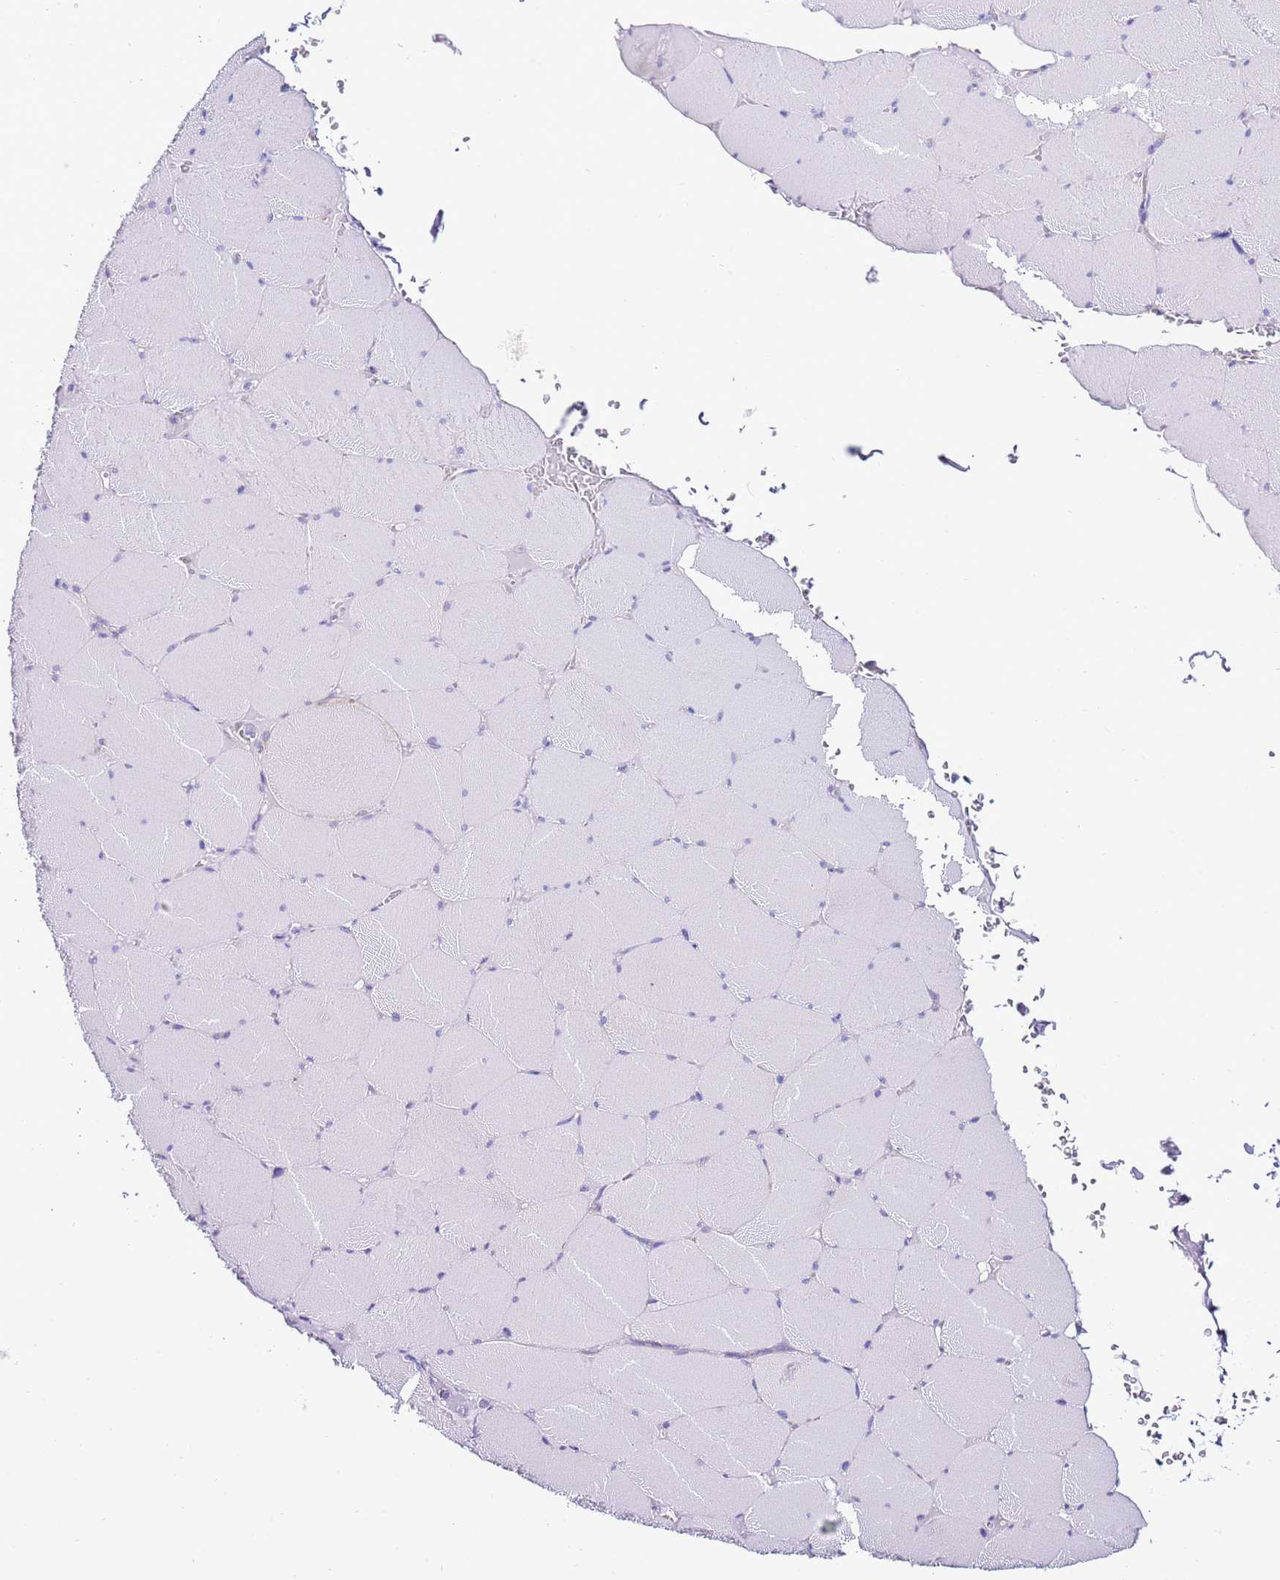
{"staining": {"intensity": "negative", "quantity": "none", "location": "none"}, "tissue": "skeletal muscle", "cell_type": "Myocytes", "image_type": "normal", "snomed": [{"axis": "morphology", "description": "Normal tissue, NOS"}, {"axis": "topography", "description": "Skeletal muscle"}, {"axis": "topography", "description": "Head-Neck"}], "caption": "The photomicrograph displays no significant expression in myocytes of skeletal muscle. The staining is performed using DAB brown chromogen with nuclei counter-stained in using hematoxylin.", "gene": "RPS10", "patient": {"sex": "male", "age": 66}}